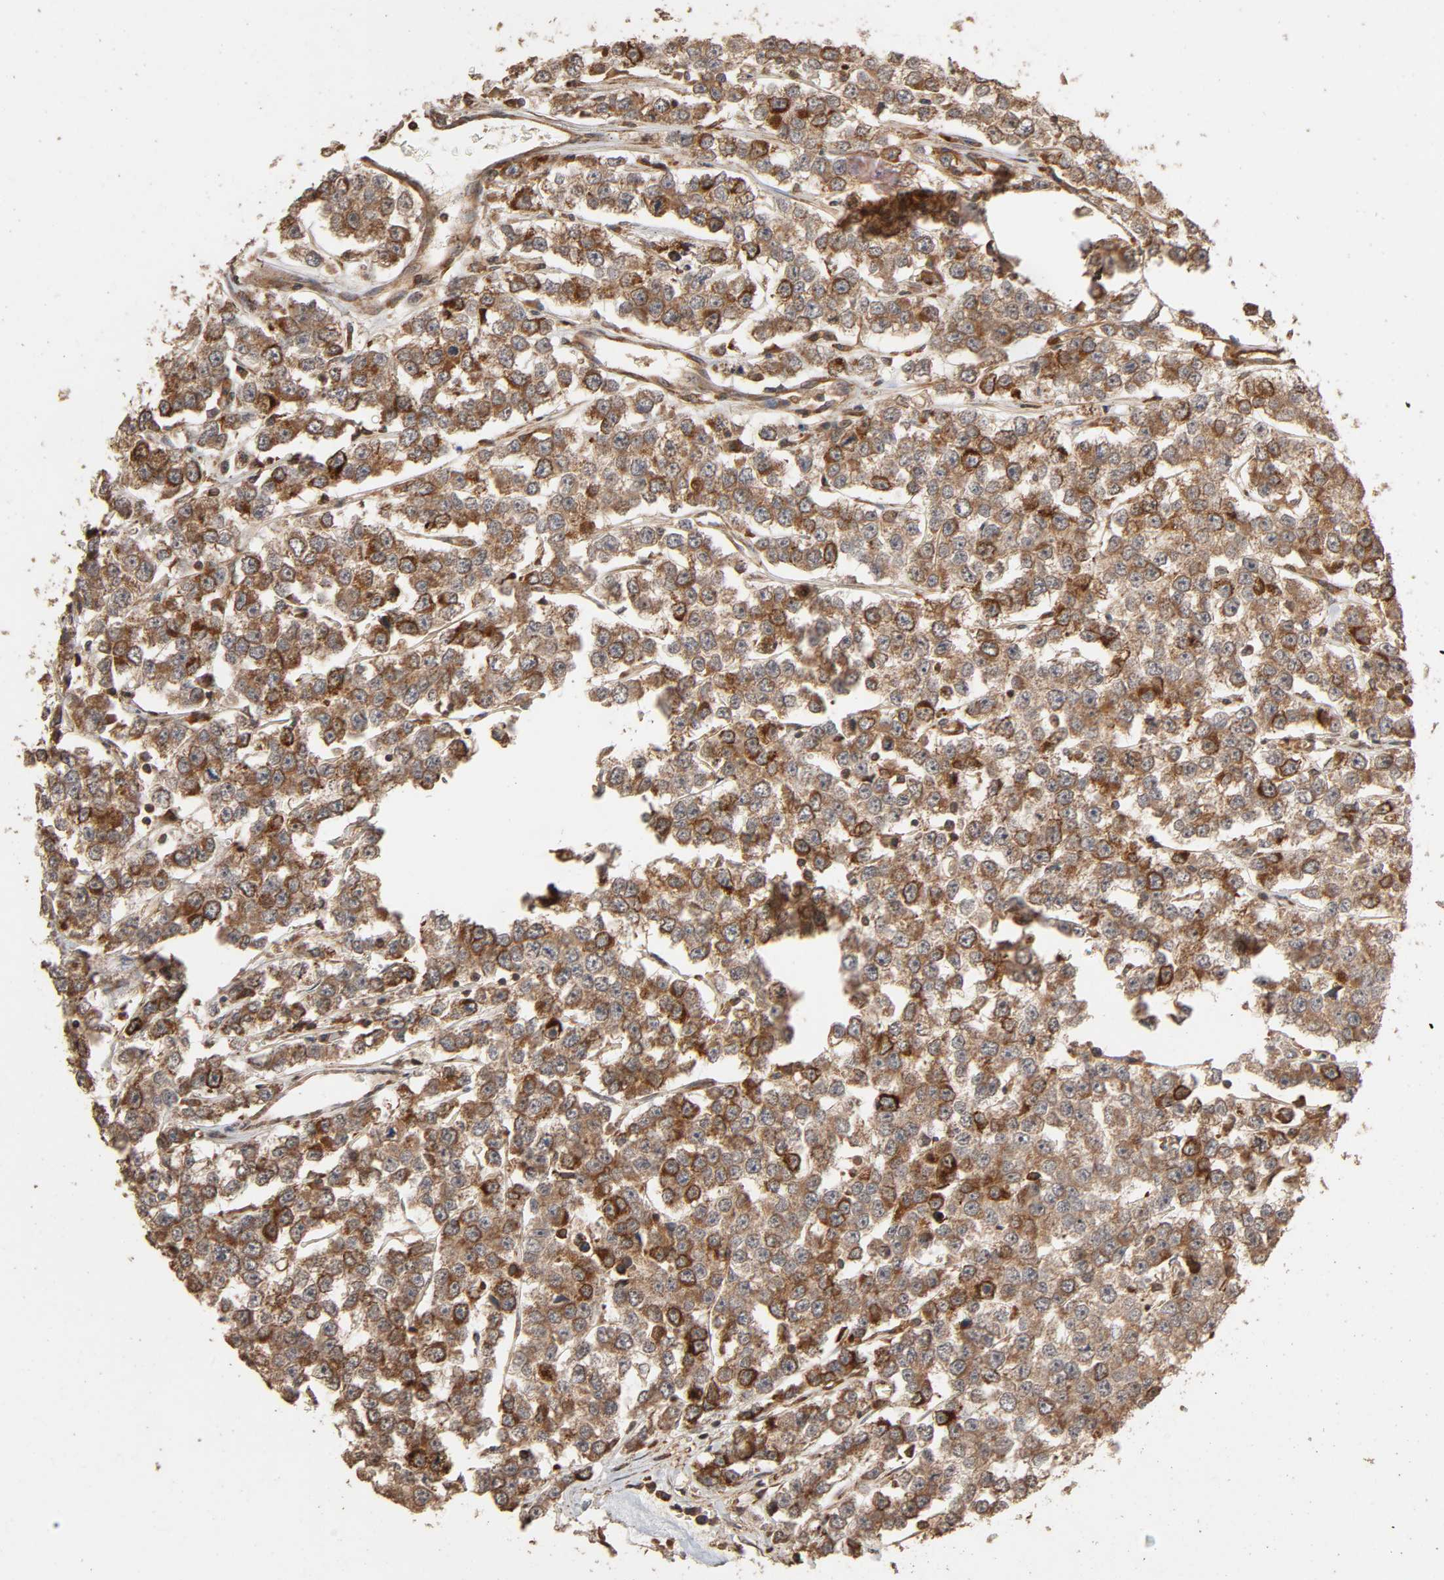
{"staining": {"intensity": "moderate", "quantity": "25%-75%", "location": "cytoplasmic/membranous"}, "tissue": "testis cancer", "cell_type": "Tumor cells", "image_type": "cancer", "snomed": [{"axis": "morphology", "description": "Seminoma, NOS"}, {"axis": "morphology", "description": "Carcinoma, Embryonal, NOS"}, {"axis": "topography", "description": "Testis"}], "caption": "High-magnification brightfield microscopy of testis cancer (seminoma) stained with DAB (brown) and counterstained with hematoxylin (blue). tumor cells exhibit moderate cytoplasmic/membranous expression is present in approximately25%-75% of cells.", "gene": "RPS6KA6", "patient": {"sex": "male", "age": 52}}